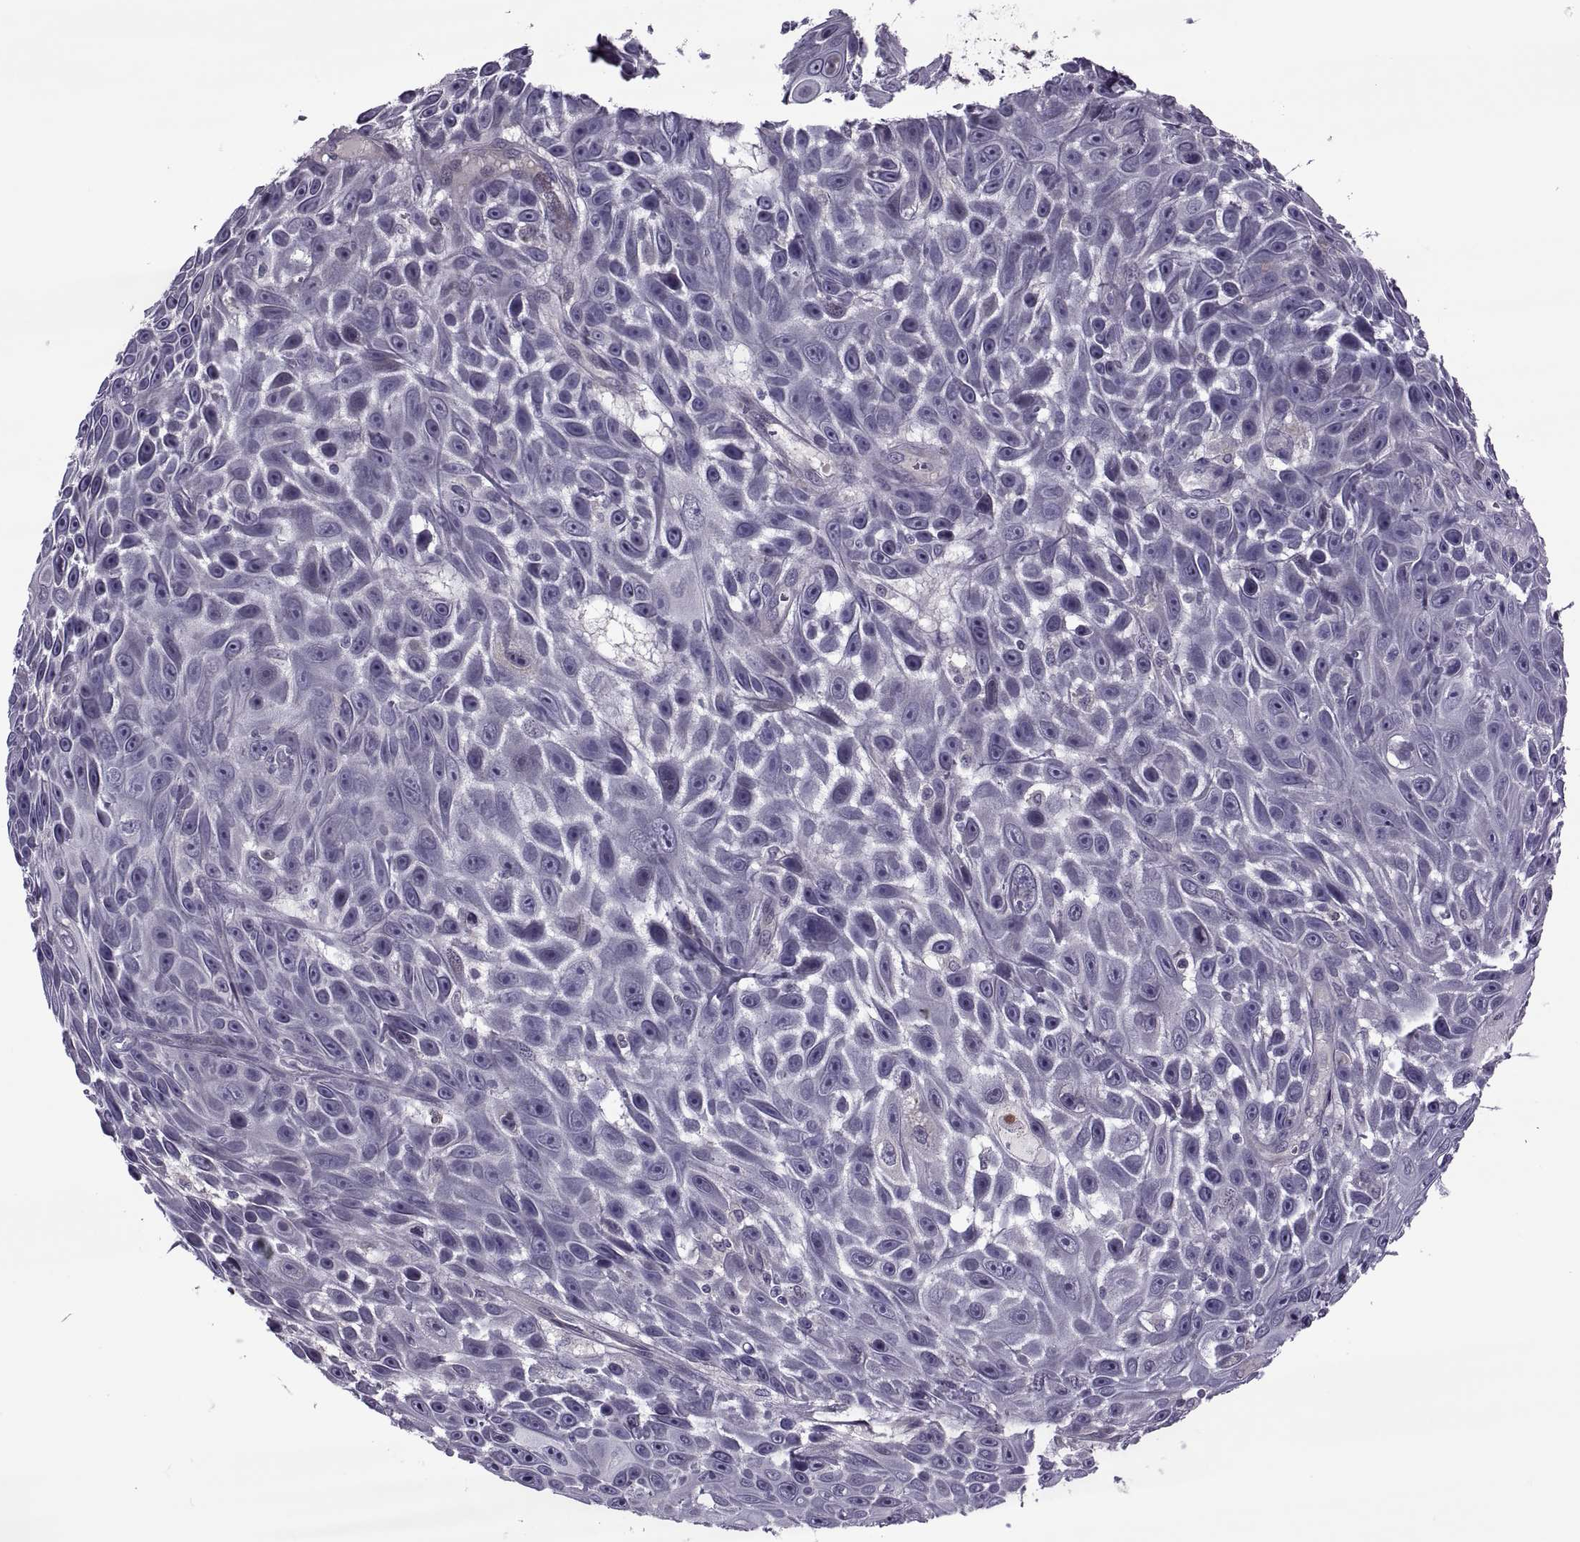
{"staining": {"intensity": "negative", "quantity": "none", "location": "none"}, "tissue": "skin cancer", "cell_type": "Tumor cells", "image_type": "cancer", "snomed": [{"axis": "morphology", "description": "Squamous cell carcinoma, NOS"}, {"axis": "topography", "description": "Skin"}], "caption": "IHC of human skin cancer (squamous cell carcinoma) shows no expression in tumor cells.", "gene": "ODF3", "patient": {"sex": "male", "age": 82}}